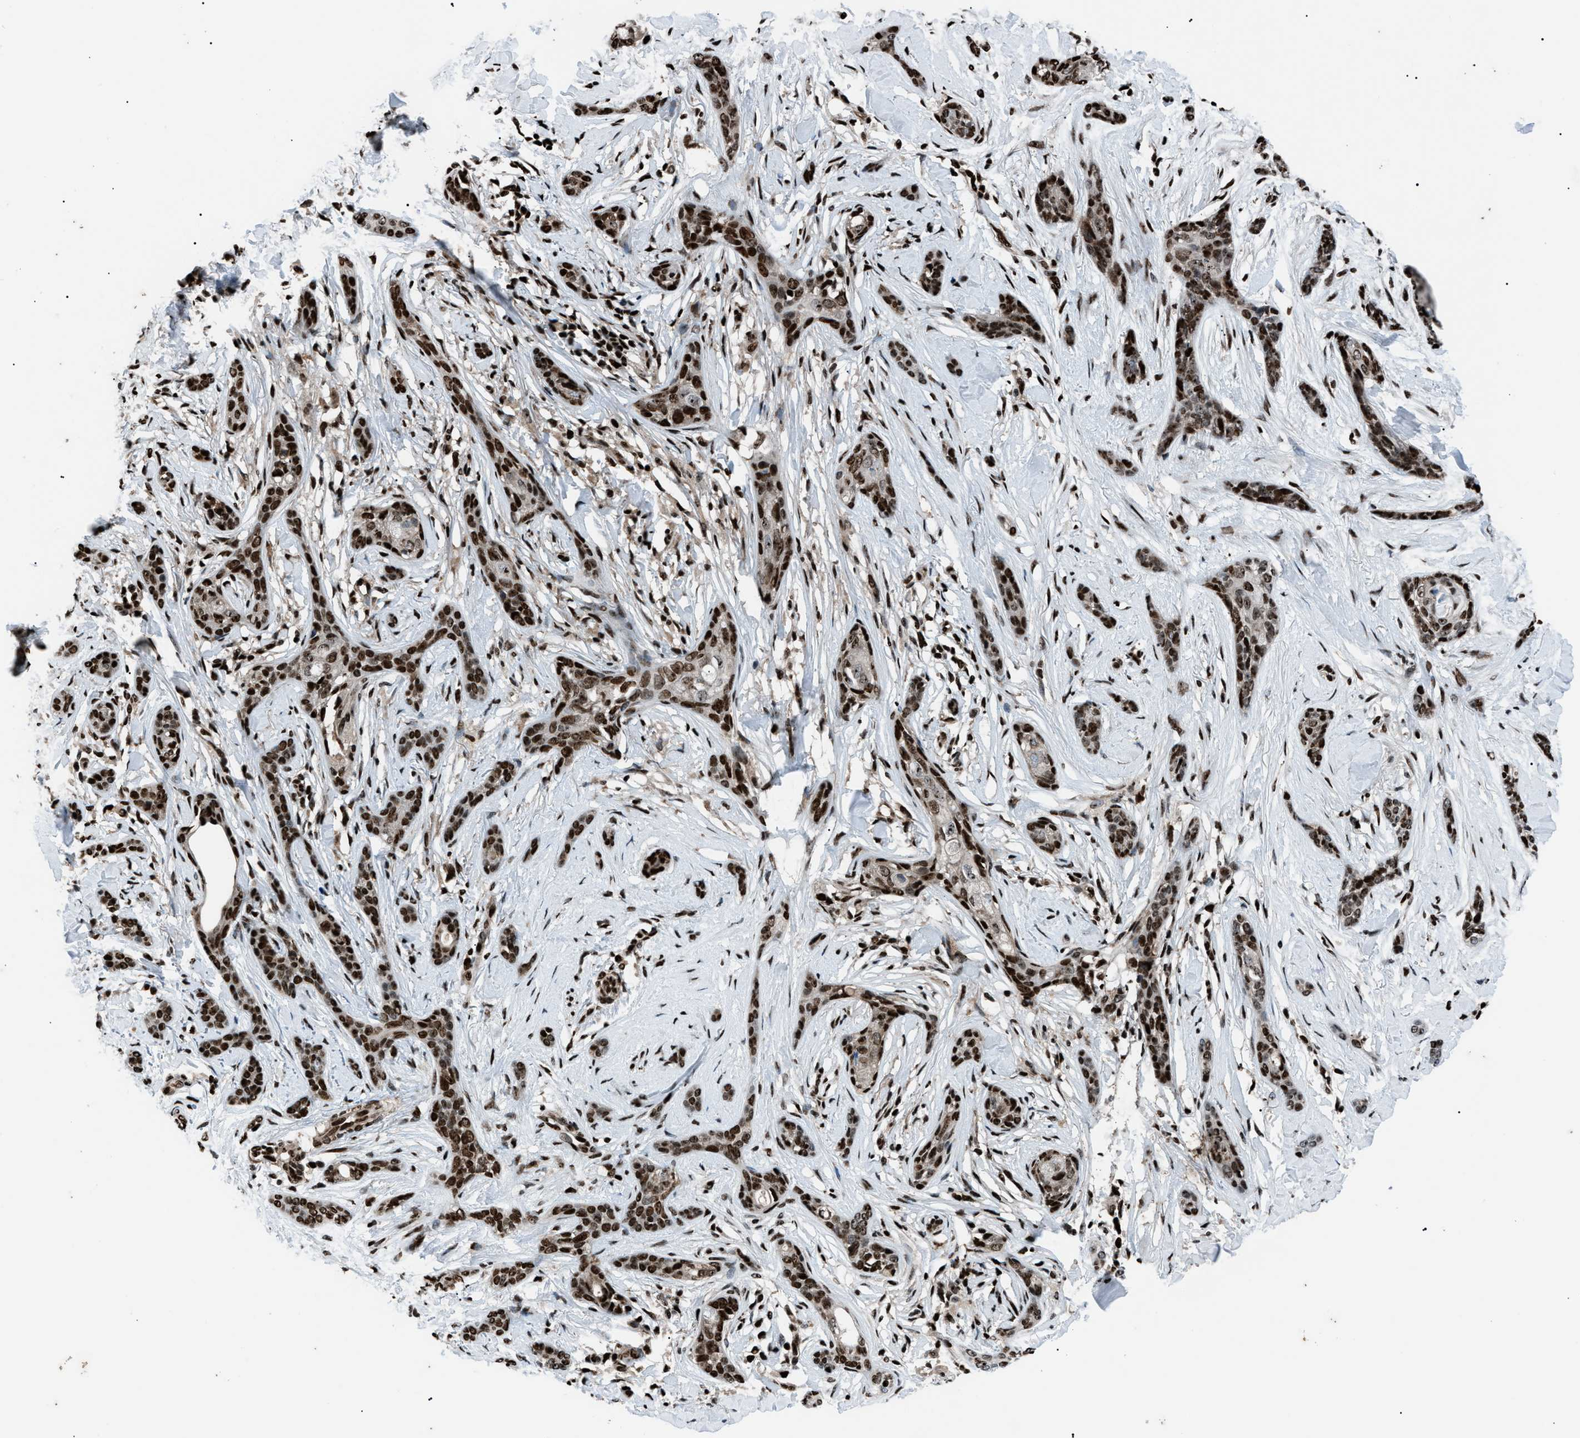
{"staining": {"intensity": "strong", "quantity": ">75%", "location": "nuclear"}, "tissue": "skin cancer", "cell_type": "Tumor cells", "image_type": "cancer", "snomed": [{"axis": "morphology", "description": "Basal cell carcinoma"}, {"axis": "morphology", "description": "Adnexal tumor, benign"}, {"axis": "topography", "description": "Skin"}], "caption": "Immunohistochemical staining of skin cancer exhibits high levels of strong nuclear expression in about >75% of tumor cells.", "gene": "PRKX", "patient": {"sex": "female", "age": 42}}